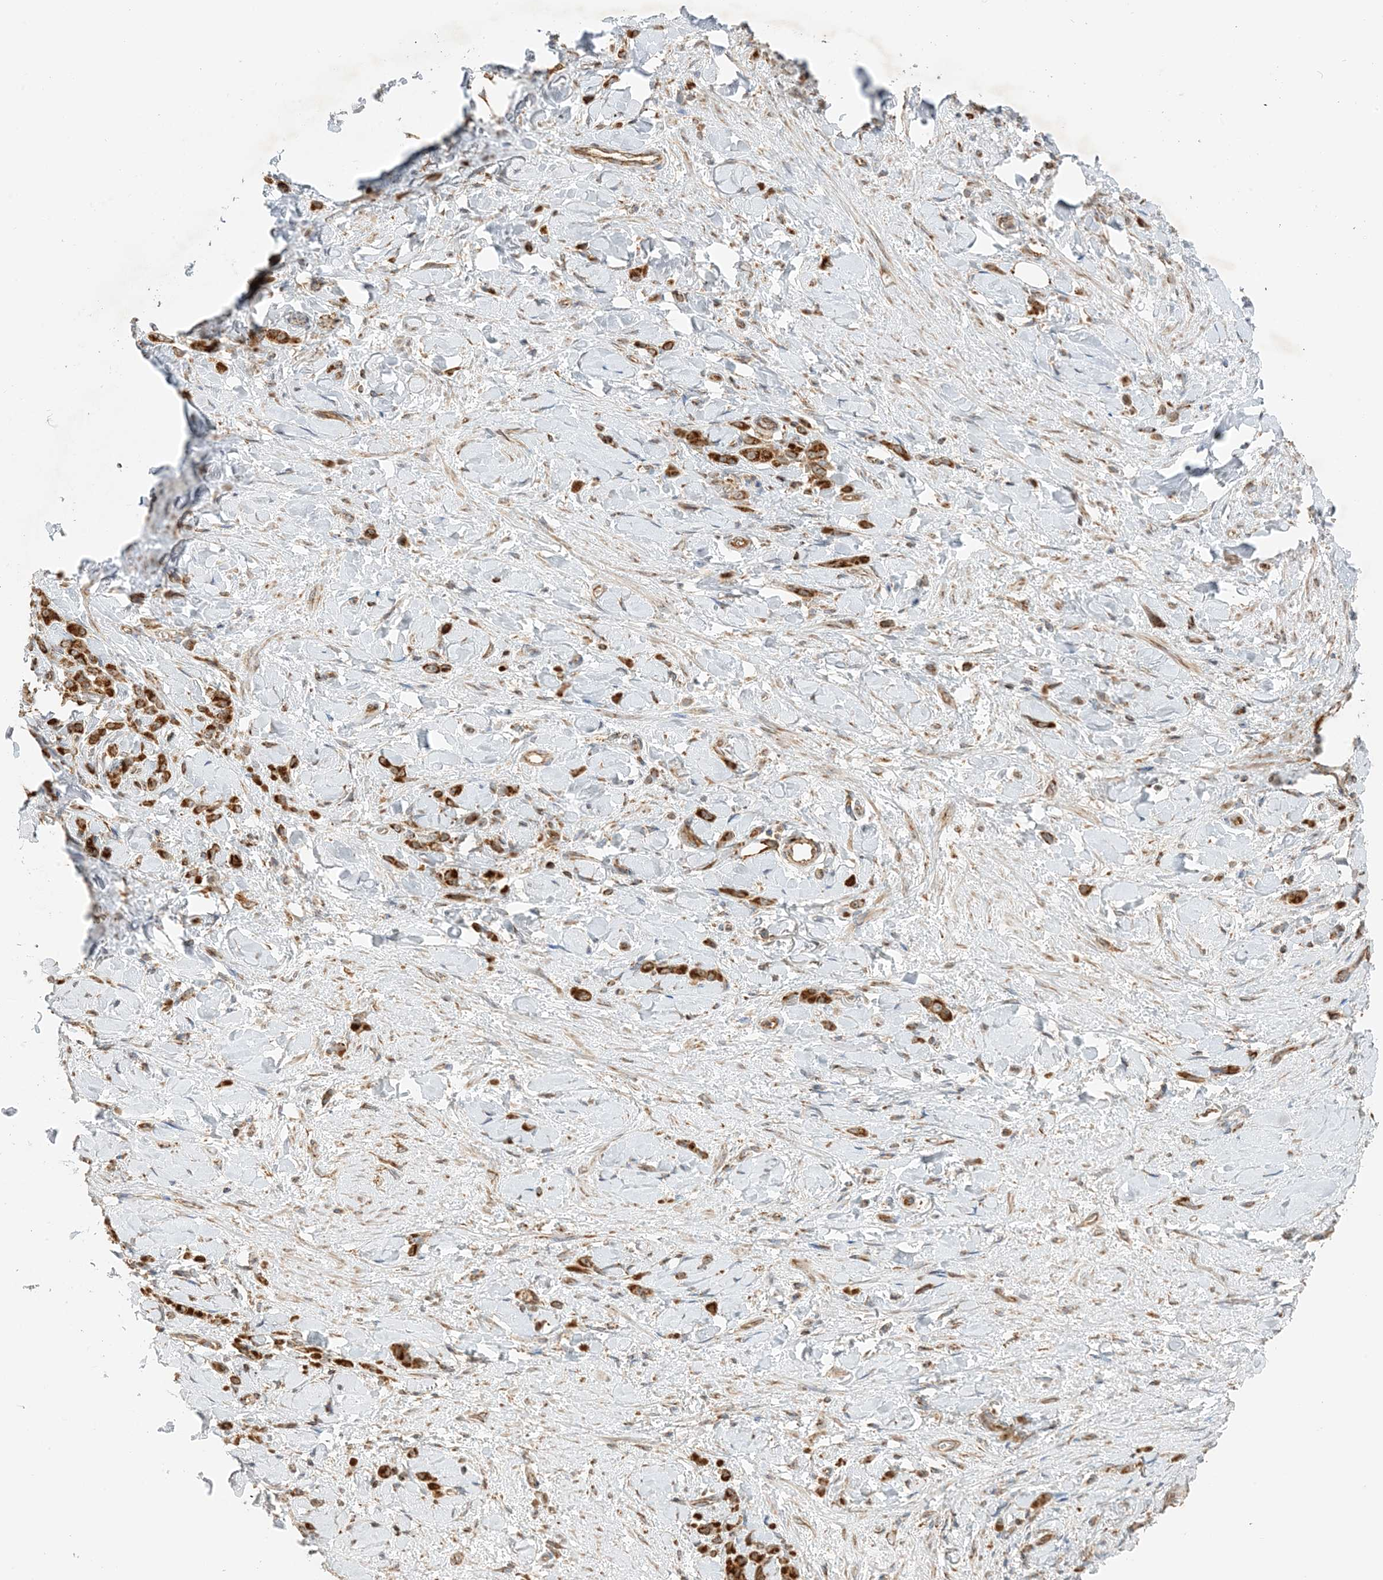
{"staining": {"intensity": "strong", "quantity": ">75%", "location": "cytoplasmic/membranous"}, "tissue": "stomach cancer", "cell_type": "Tumor cells", "image_type": "cancer", "snomed": [{"axis": "morphology", "description": "Normal tissue, NOS"}, {"axis": "morphology", "description": "Adenocarcinoma, NOS"}, {"axis": "topography", "description": "Stomach"}], "caption": "A histopathology image of human stomach adenocarcinoma stained for a protein displays strong cytoplasmic/membranous brown staining in tumor cells.", "gene": "N4BP3", "patient": {"sex": "male", "age": 82}}